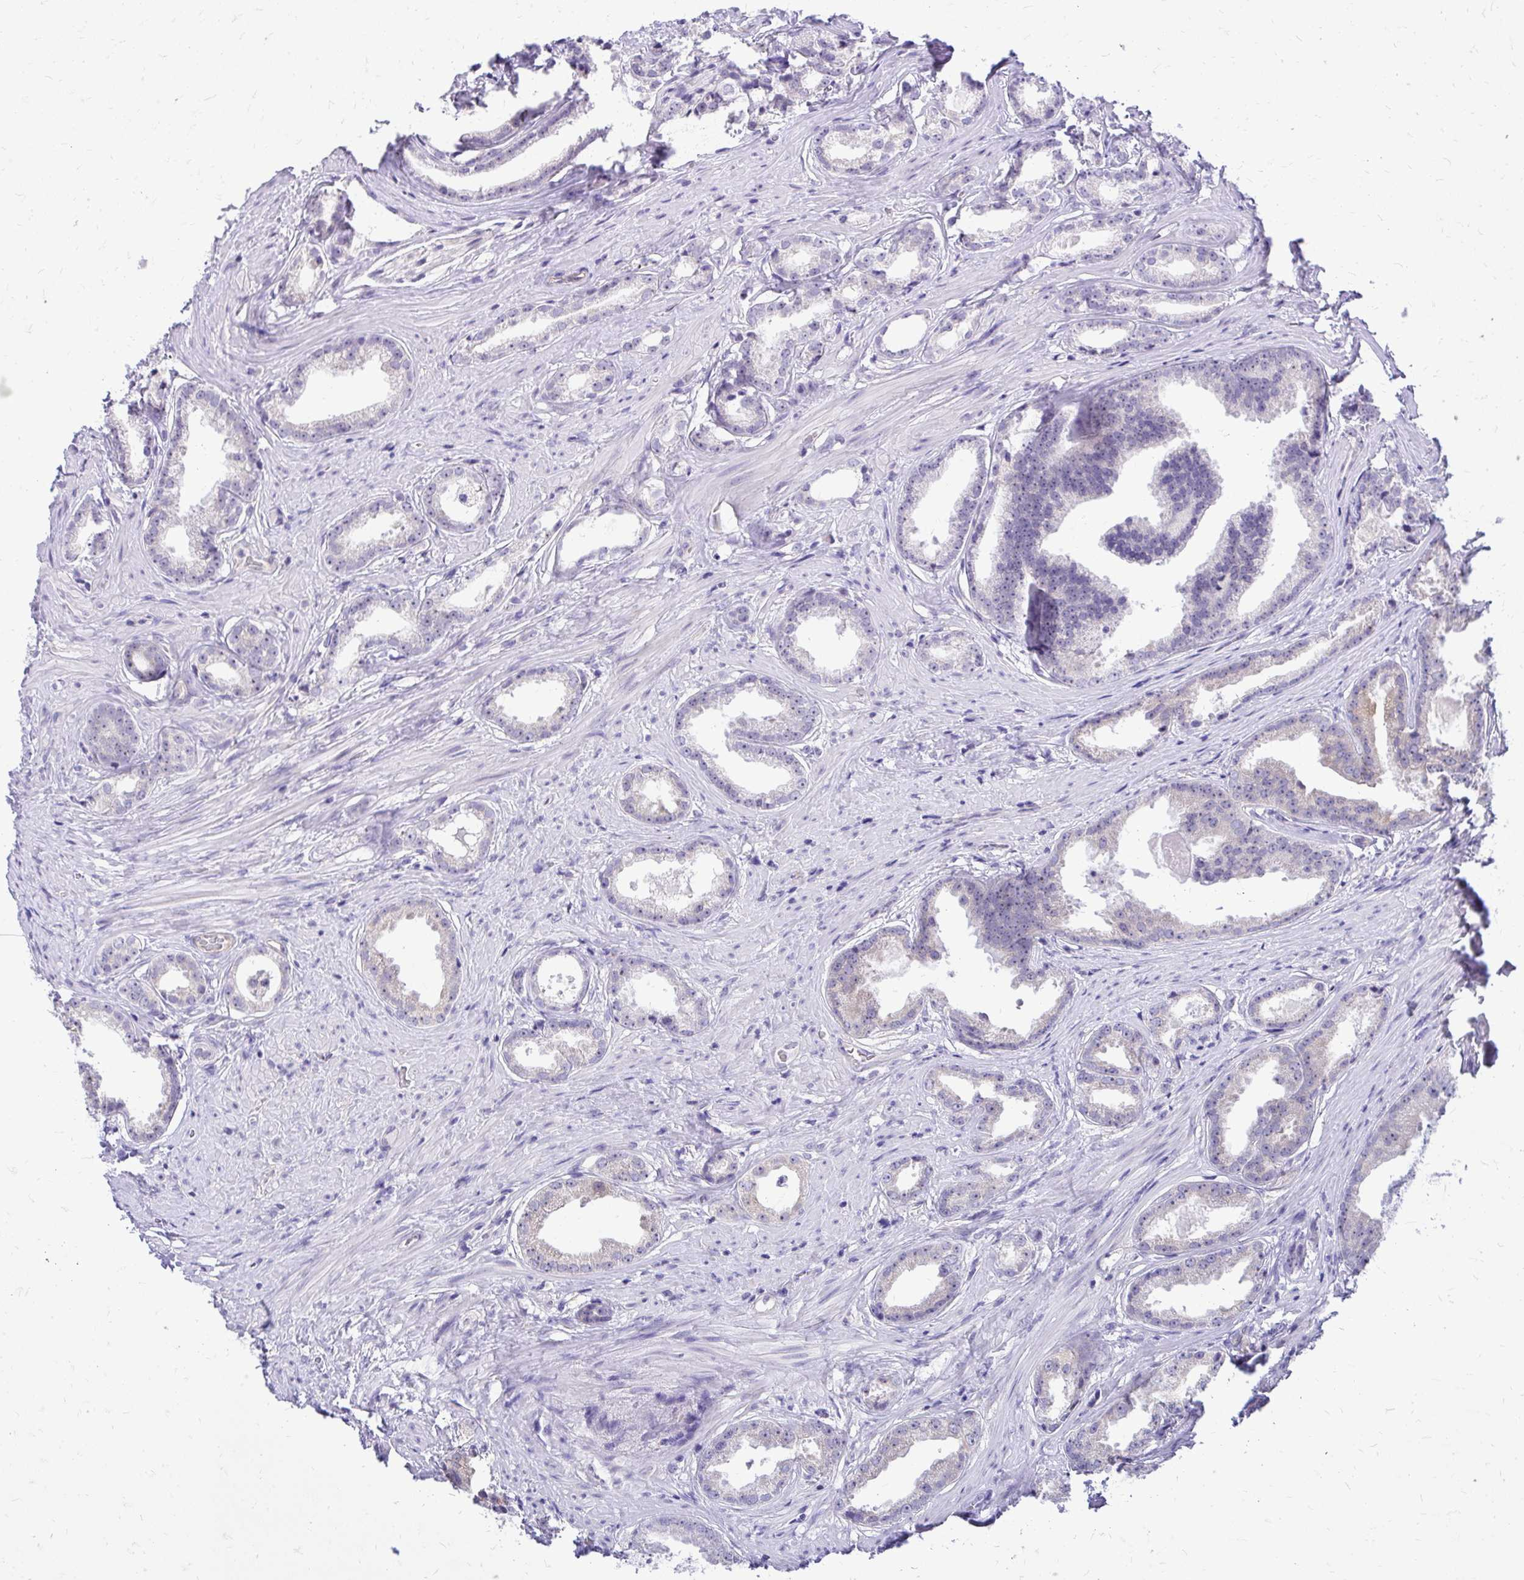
{"staining": {"intensity": "negative", "quantity": "none", "location": "none"}, "tissue": "prostate cancer", "cell_type": "Tumor cells", "image_type": "cancer", "snomed": [{"axis": "morphology", "description": "Adenocarcinoma, Low grade"}, {"axis": "topography", "description": "Prostate"}], "caption": "Tumor cells are negative for protein expression in human prostate cancer (low-grade adenocarcinoma).", "gene": "NIFK", "patient": {"sex": "male", "age": 65}}